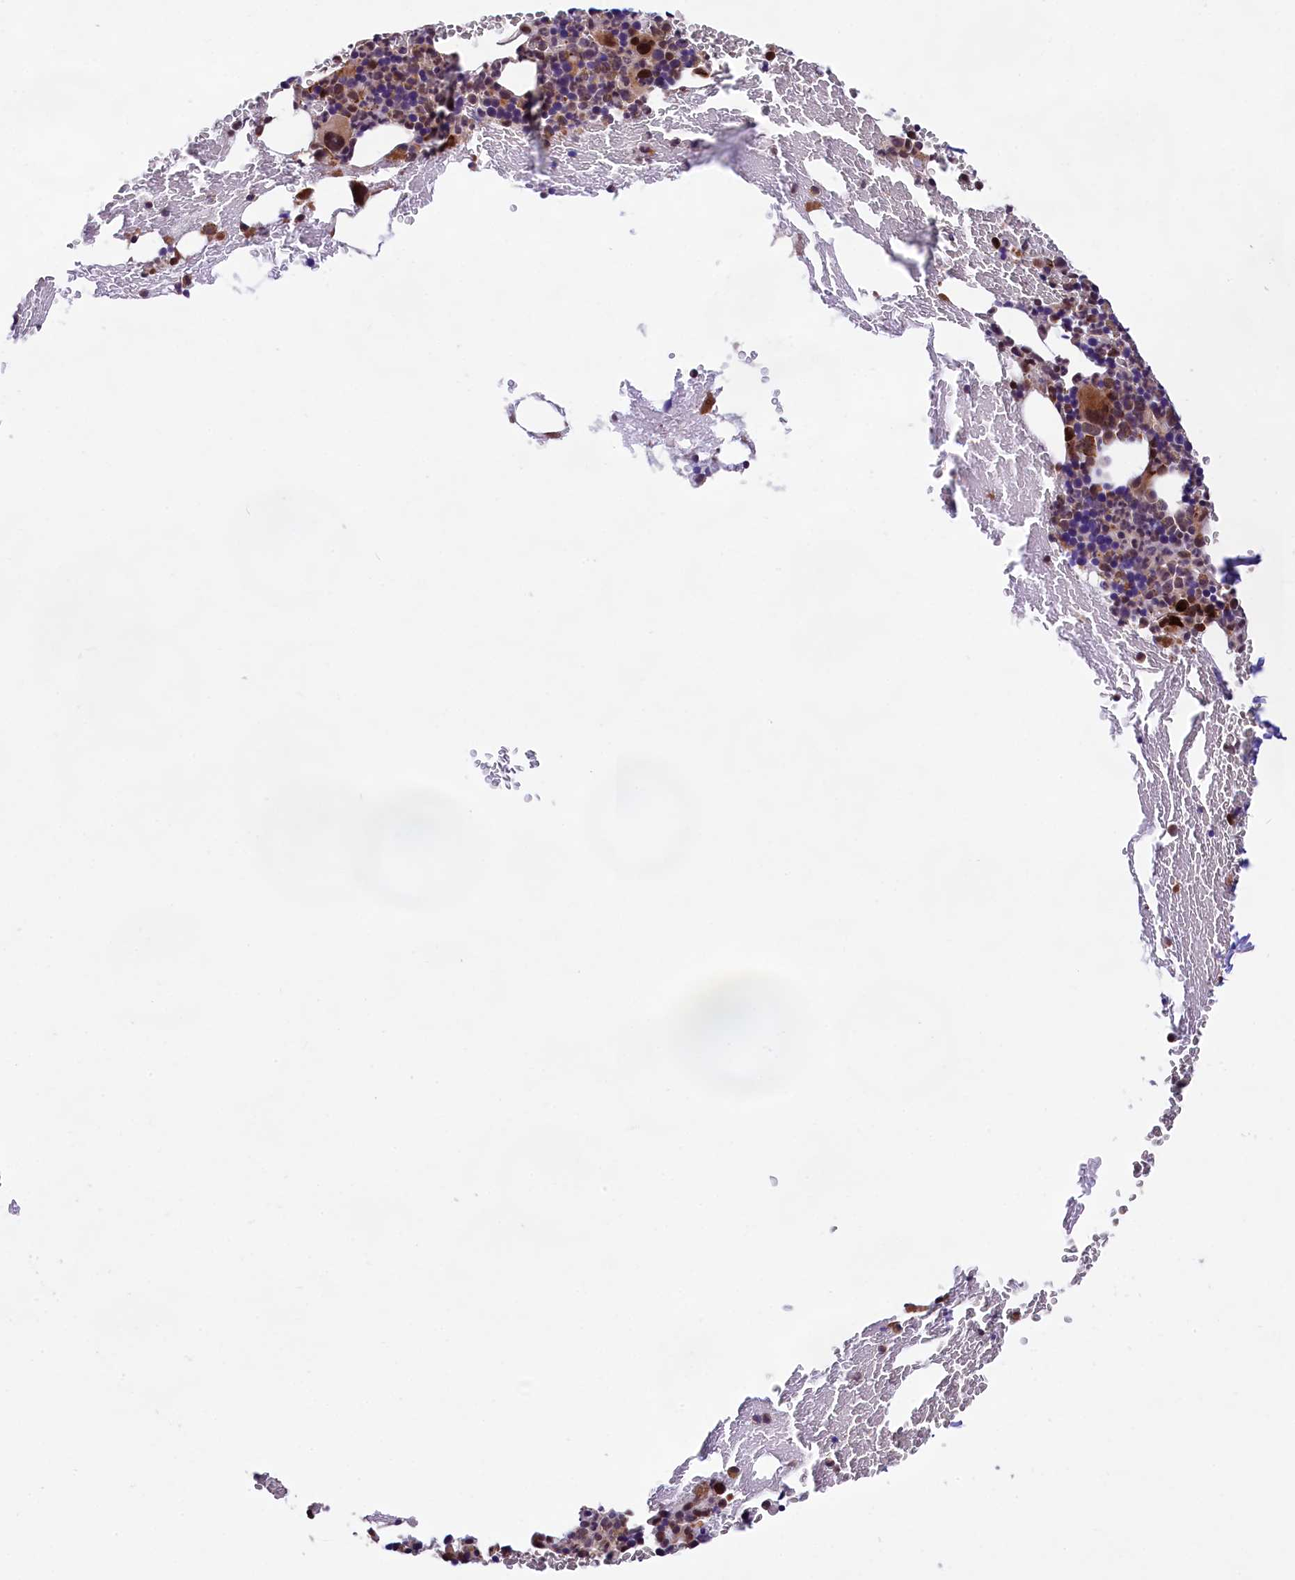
{"staining": {"intensity": "strong", "quantity": "<25%", "location": "cytoplasmic/membranous,nuclear"}, "tissue": "bone marrow", "cell_type": "Hematopoietic cells", "image_type": "normal", "snomed": [{"axis": "morphology", "description": "Normal tissue, NOS"}, {"axis": "topography", "description": "Bone marrow"}], "caption": "Protein expression analysis of benign bone marrow displays strong cytoplasmic/membranous,nuclear positivity in about <25% of hematopoietic cells.", "gene": "FBXO45", "patient": {"sex": "male", "age": 75}}